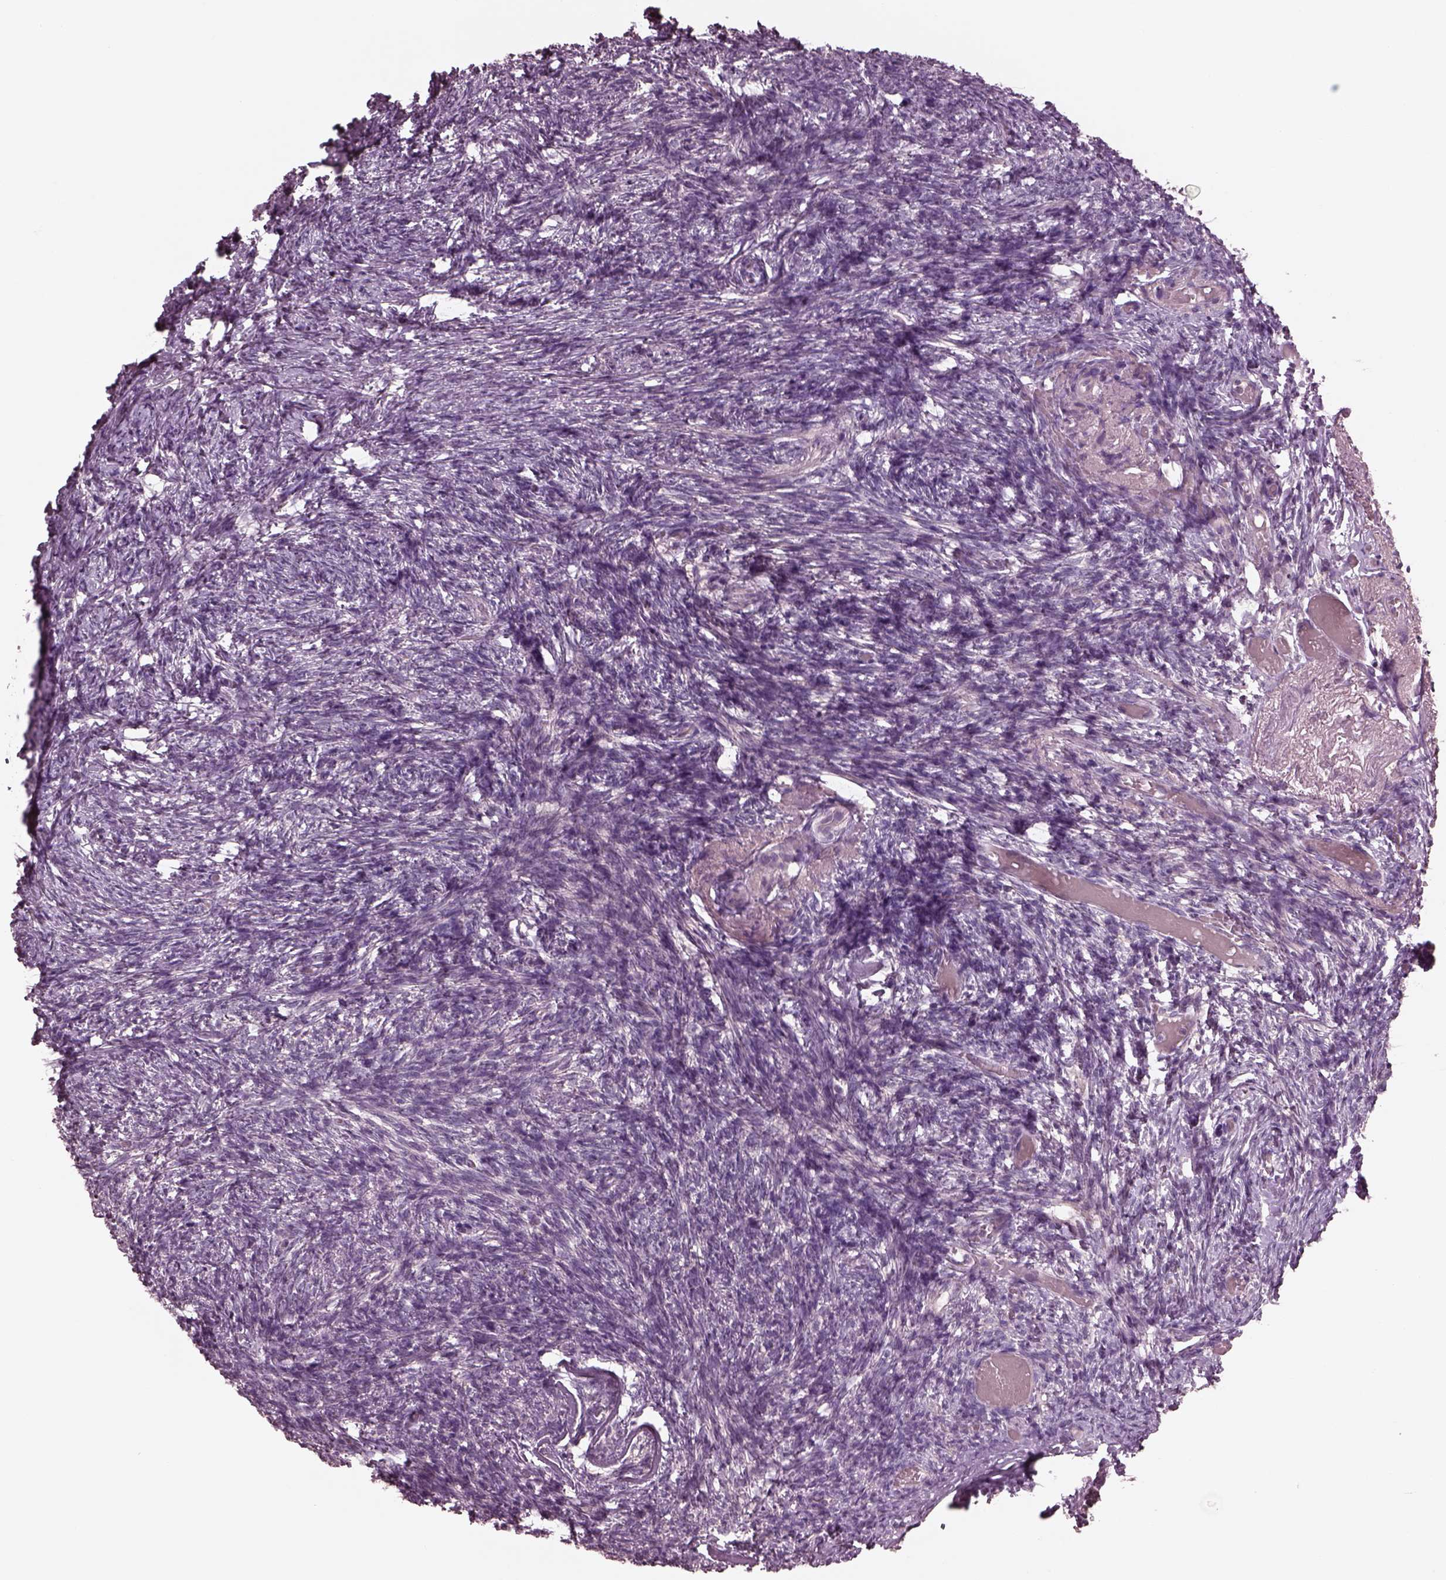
{"staining": {"intensity": "negative", "quantity": "none", "location": "none"}, "tissue": "ovary", "cell_type": "Ovarian stroma cells", "image_type": "normal", "snomed": [{"axis": "morphology", "description": "Normal tissue, NOS"}, {"axis": "topography", "description": "Ovary"}], "caption": "The immunohistochemistry (IHC) image has no significant positivity in ovarian stroma cells of ovary. (Immunohistochemistry, brightfield microscopy, high magnification).", "gene": "VWA5B1", "patient": {"sex": "female", "age": 72}}